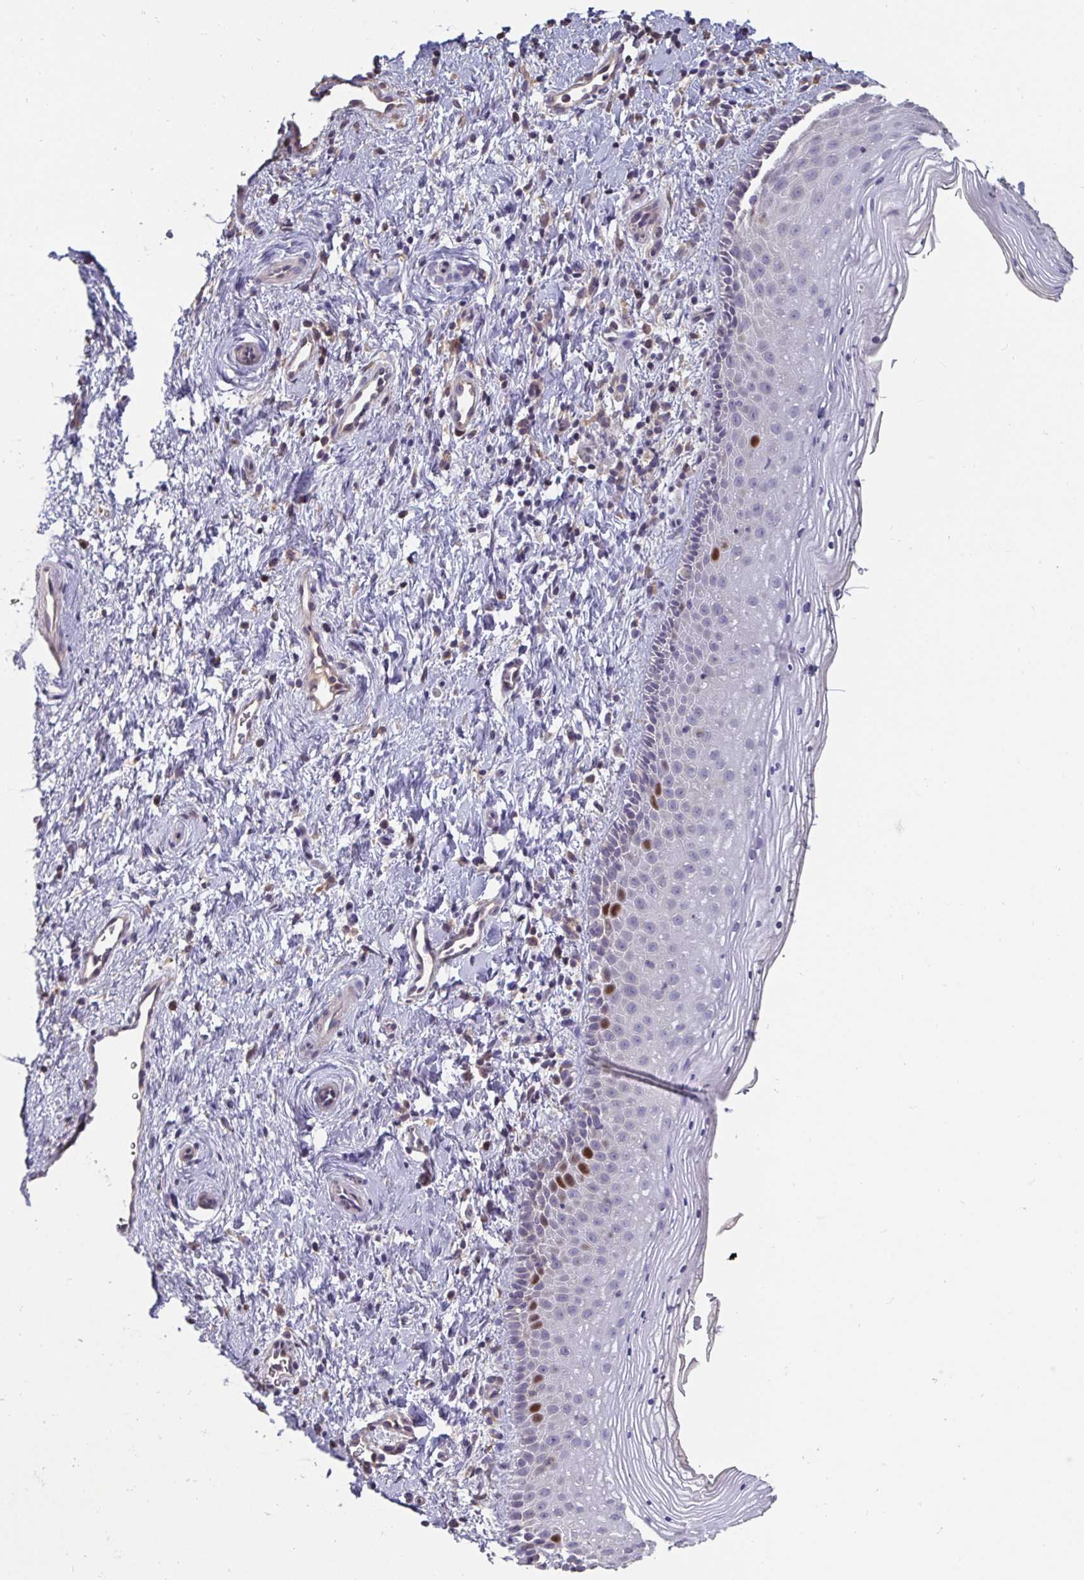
{"staining": {"intensity": "strong", "quantity": "<25%", "location": "nuclear"}, "tissue": "vagina", "cell_type": "Squamous epithelial cells", "image_type": "normal", "snomed": [{"axis": "morphology", "description": "Normal tissue, NOS"}, {"axis": "topography", "description": "Vagina"}], "caption": "A brown stain highlights strong nuclear staining of a protein in squamous epithelial cells of benign vagina. The staining is performed using DAB brown chromogen to label protein expression. The nuclei are counter-stained blue using hematoxylin.", "gene": "ANLN", "patient": {"sex": "female", "age": 51}}